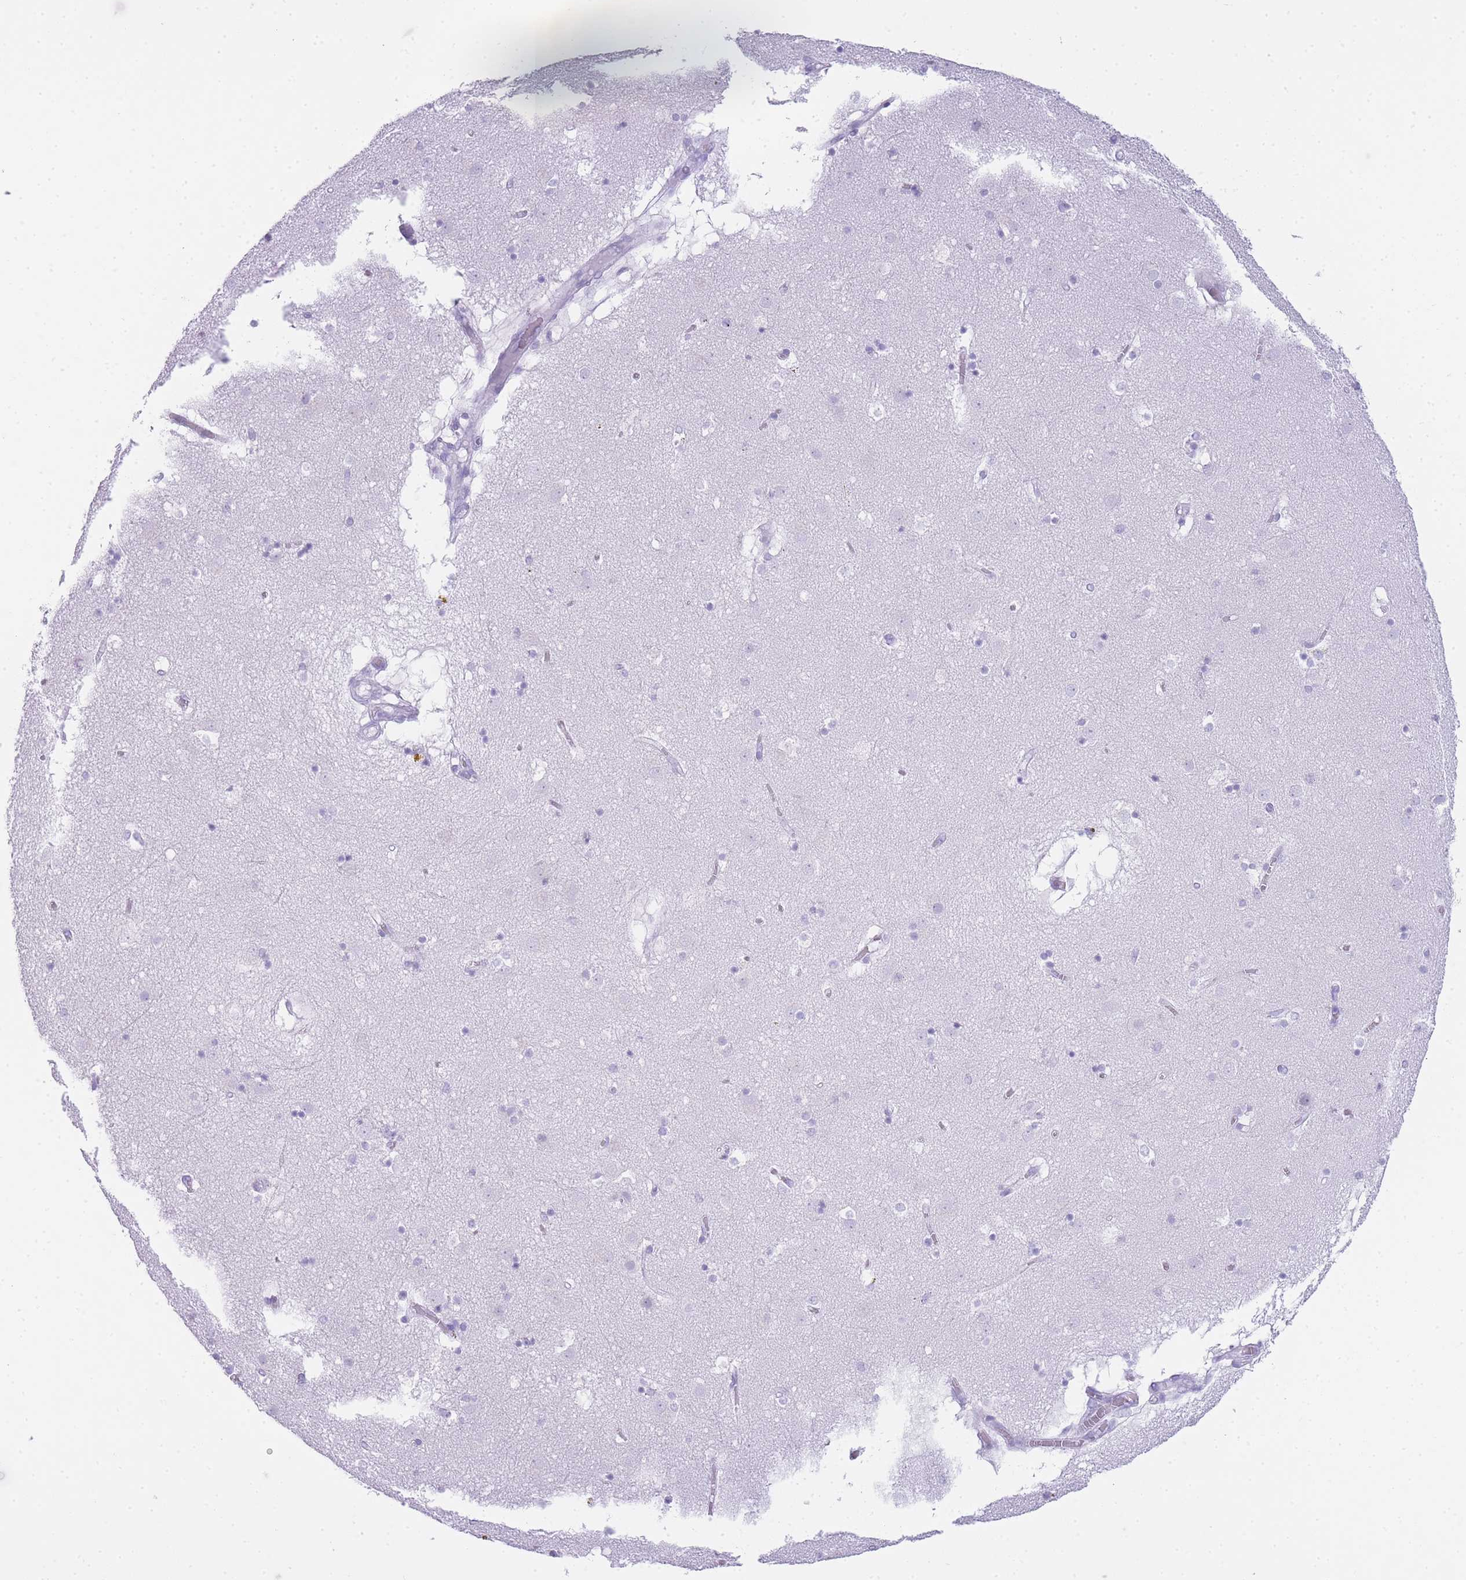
{"staining": {"intensity": "negative", "quantity": "none", "location": "none"}, "tissue": "caudate", "cell_type": "Glial cells", "image_type": "normal", "snomed": [{"axis": "morphology", "description": "Normal tissue, NOS"}, {"axis": "topography", "description": "Lateral ventricle wall"}], "caption": "DAB immunohistochemical staining of normal caudate reveals no significant staining in glial cells.", "gene": "INS", "patient": {"sex": "male", "age": 70}}